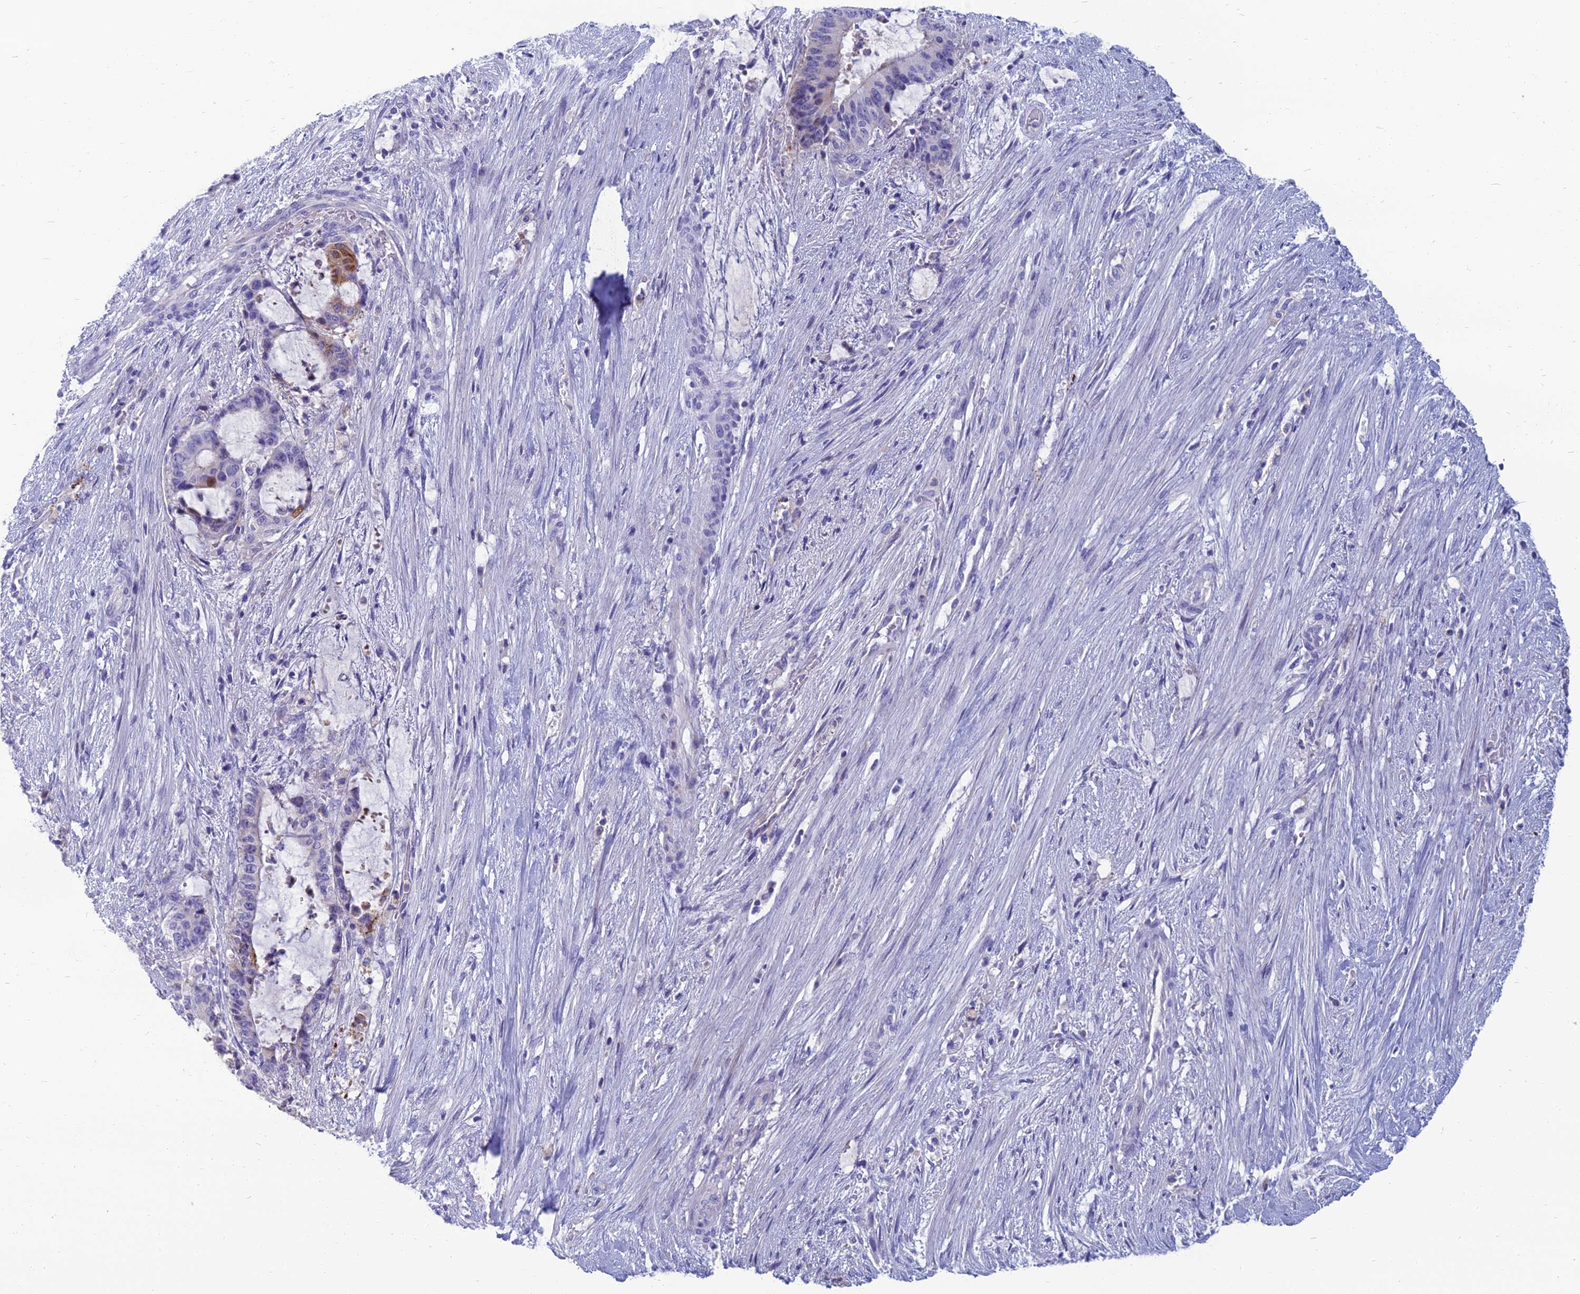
{"staining": {"intensity": "negative", "quantity": "none", "location": "none"}, "tissue": "liver cancer", "cell_type": "Tumor cells", "image_type": "cancer", "snomed": [{"axis": "morphology", "description": "Normal tissue, NOS"}, {"axis": "morphology", "description": "Cholangiocarcinoma"}, {"axis": "topography", "description": "Liver"}, {"axis": "topography", "description": "Peripheral nerve tissue"}], "caption": "Liver cancer stained for a protein using immunohistochemistry displays no staining tumor cells.", "gene": "SPTLC3", "patient": {"sex": "female", "age": 73}}